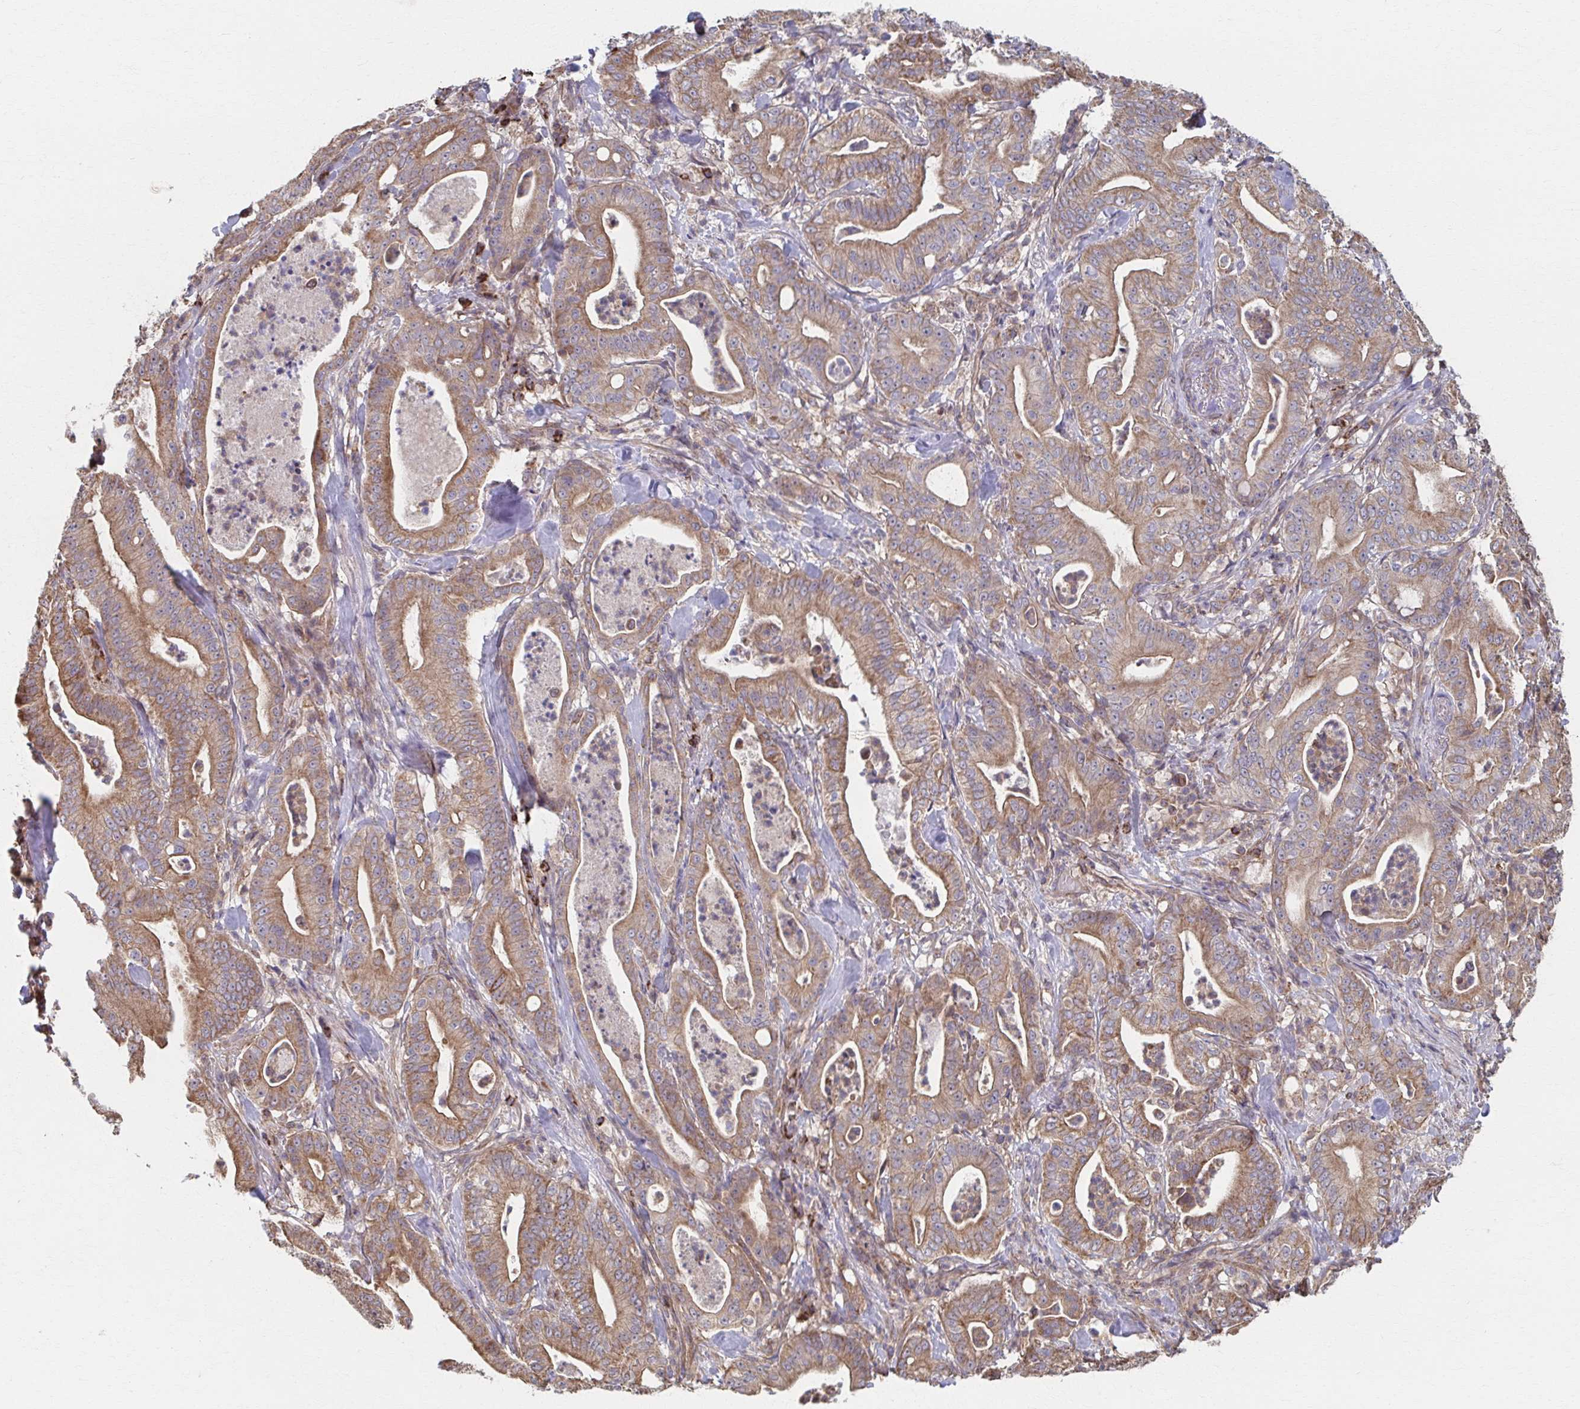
{"staining": {"intensity": "moderate", "quantity": ">75%", "location": "cytoplasmic/membranous"}, "tissue": "pancreatic cancer", "cell_type": "Tumor cells", "image_type": "cancer", "snomed": [{"axis": "morphology", "description": "Adenocarcinoma, NOS"}, {"axis": "topography", "description": "Pancreas"}], "caption": "The image demonstrates immunohistochemical staining of pancreatic adenocarcinoma. There is moderate cytoplasmic/membranous staining is seen in approximately >75% of tumor cells. The protein is stained brown, and the nuclei are stained in blue (DAB IHC with brightfield microscopy, high magnification).", "gene": "KLHL34", "patient": {"sex": "male", "age": 71}}